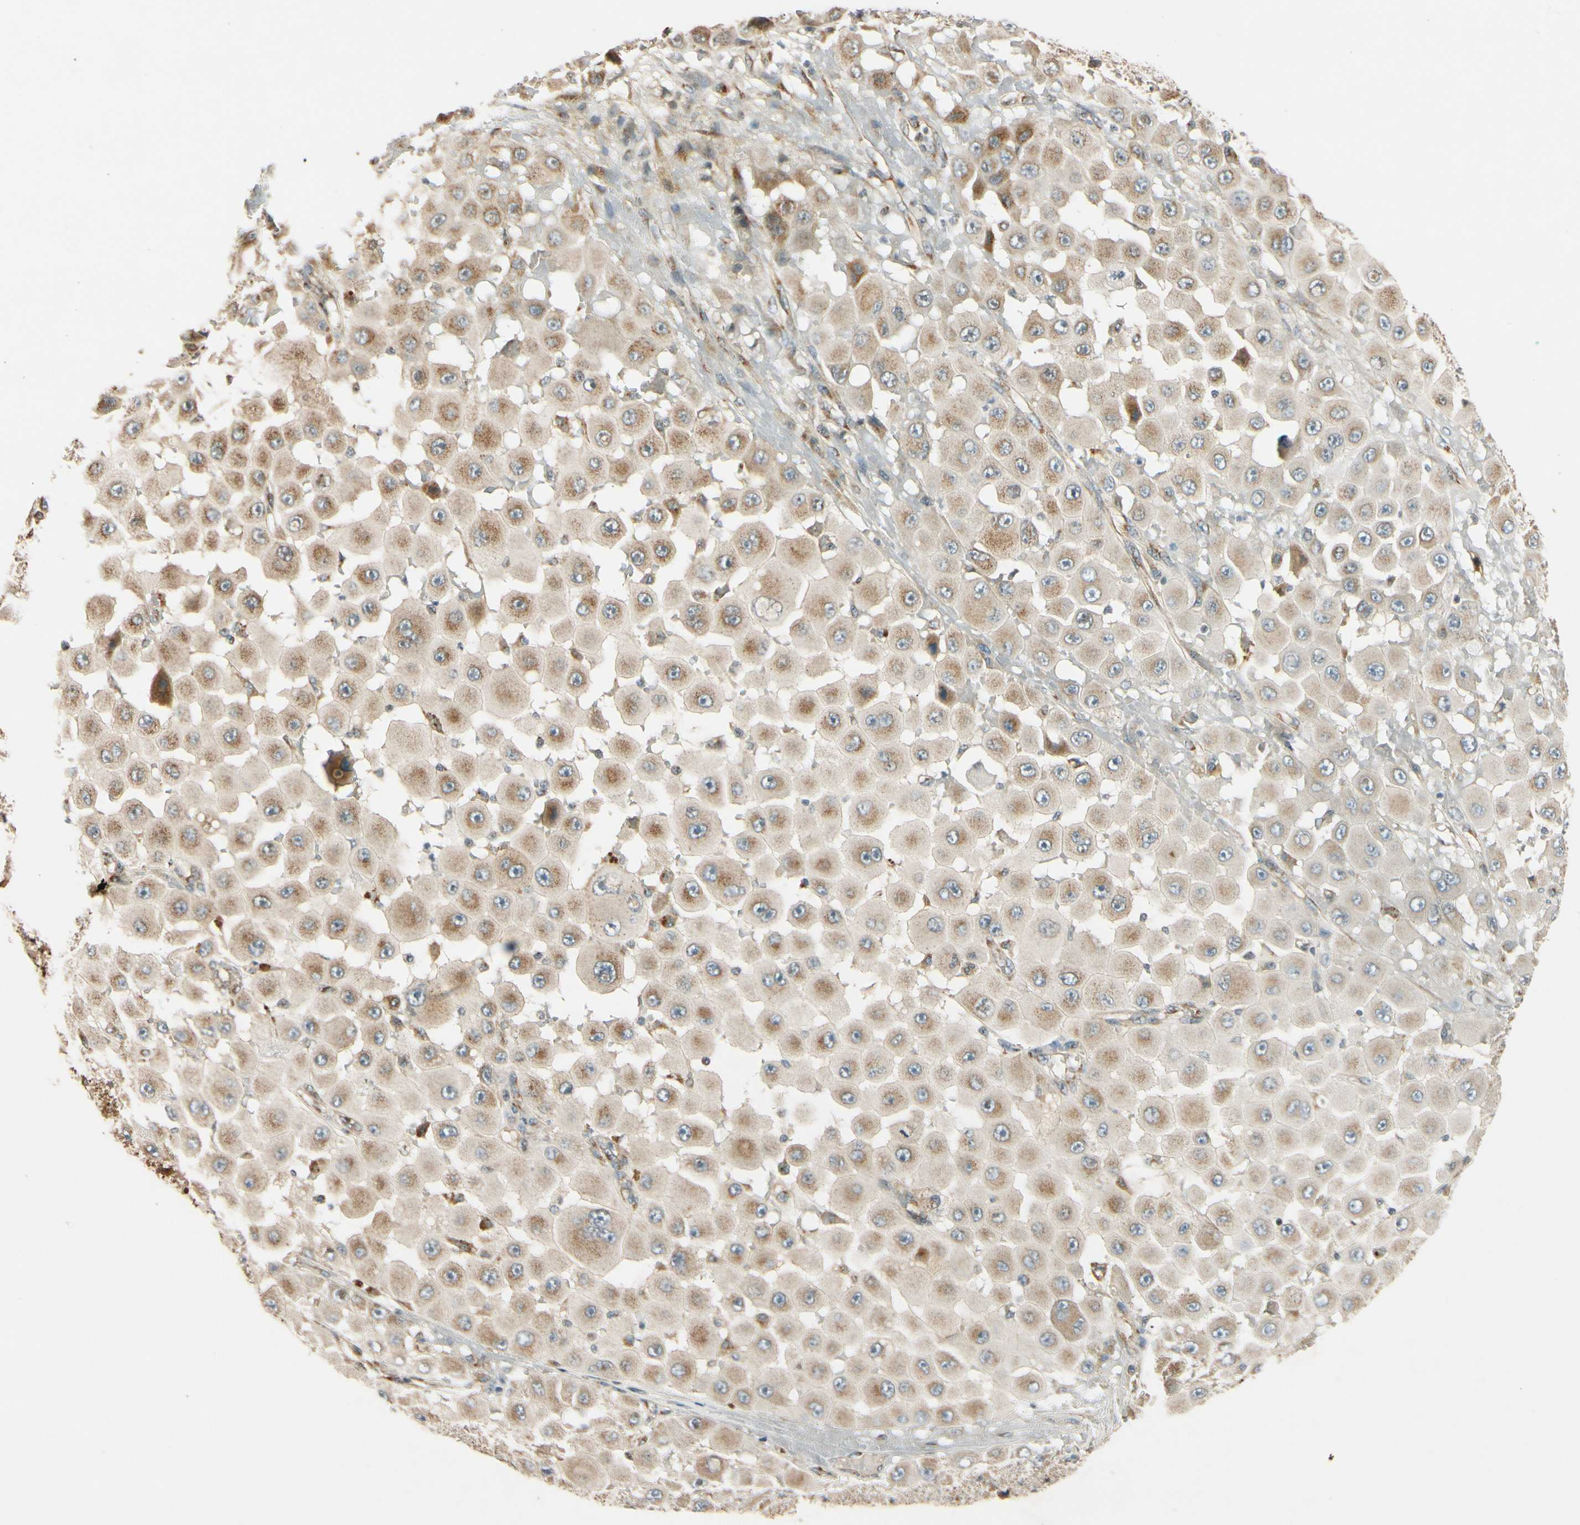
{"staining": {"intensity": "weak", "quantity": "<25%", "location": "cytoplasmic/membranous"}, "tissue": "melanoma", "cell_type": "Tumor cells", "image_type": "cancer", "snomed": [{"axis": "morphology", "description": "Malignant melanoma, NOS"}, {"axis": "topography", "description": "Skin"}], "caption": "This is an immunohistochemistry photomicrograph of human melanoma. There is no staining in tumor cells.", "gene": "NEO1", "patient": {"sex": "female", "age": 81}}